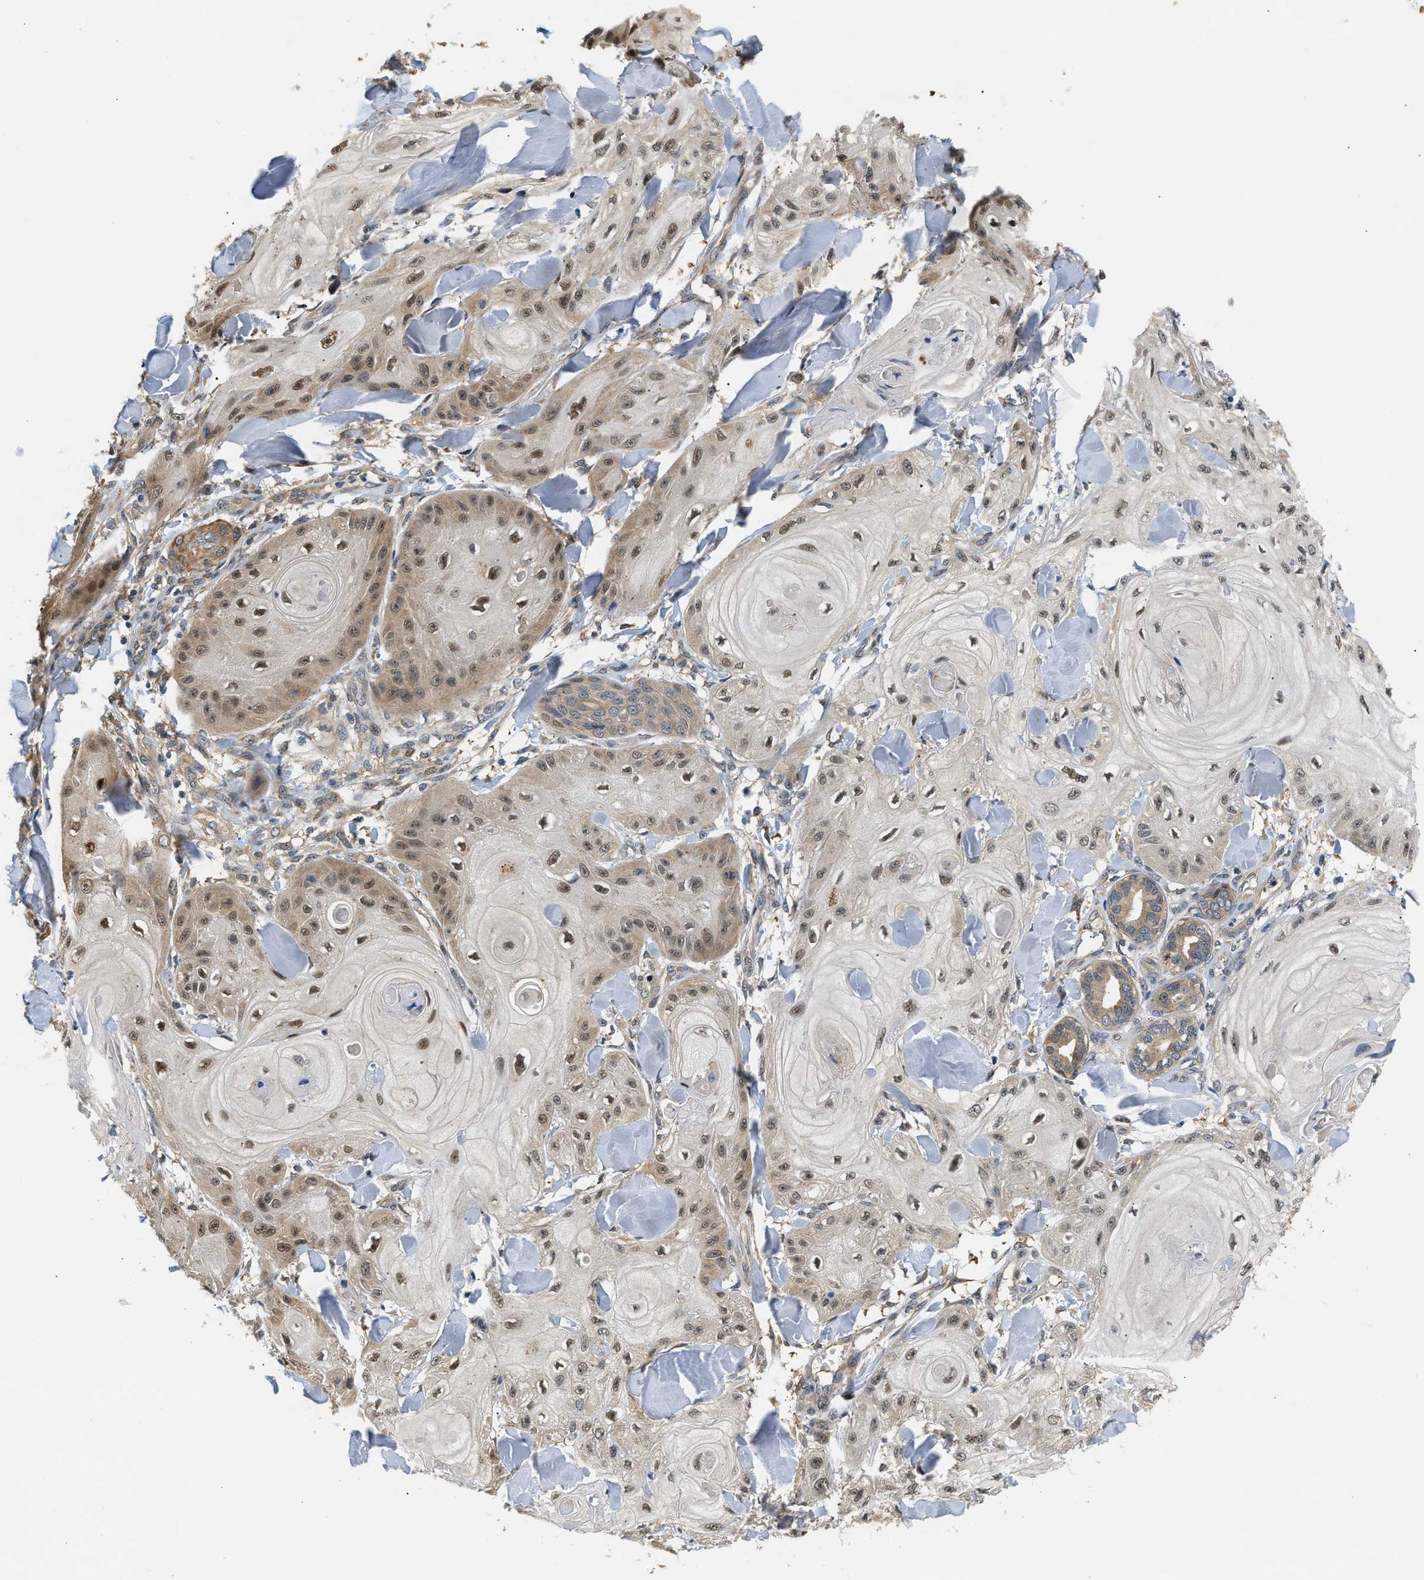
{"staining": {"intensity": "moderate", "quantity": ">75%", "location": "nuclear"}, "tissue": "skin cancer", "cell_type": "Tumor cells", "image_type": "cancer", "snomed": [{"axis": "morphology", "description": "Squamous cell carcinoma, NOS"}, {"axis": "topography", "description": "Skin"}], "caption": "DAB (3,3'-diaminobenzidine) immunohistochemical staining of skin cancer shows moderate nuclear protein expression in about >75% of tumor cells.", "gene": "LARP6", "patient": {"sex": "male", "age": 74}}